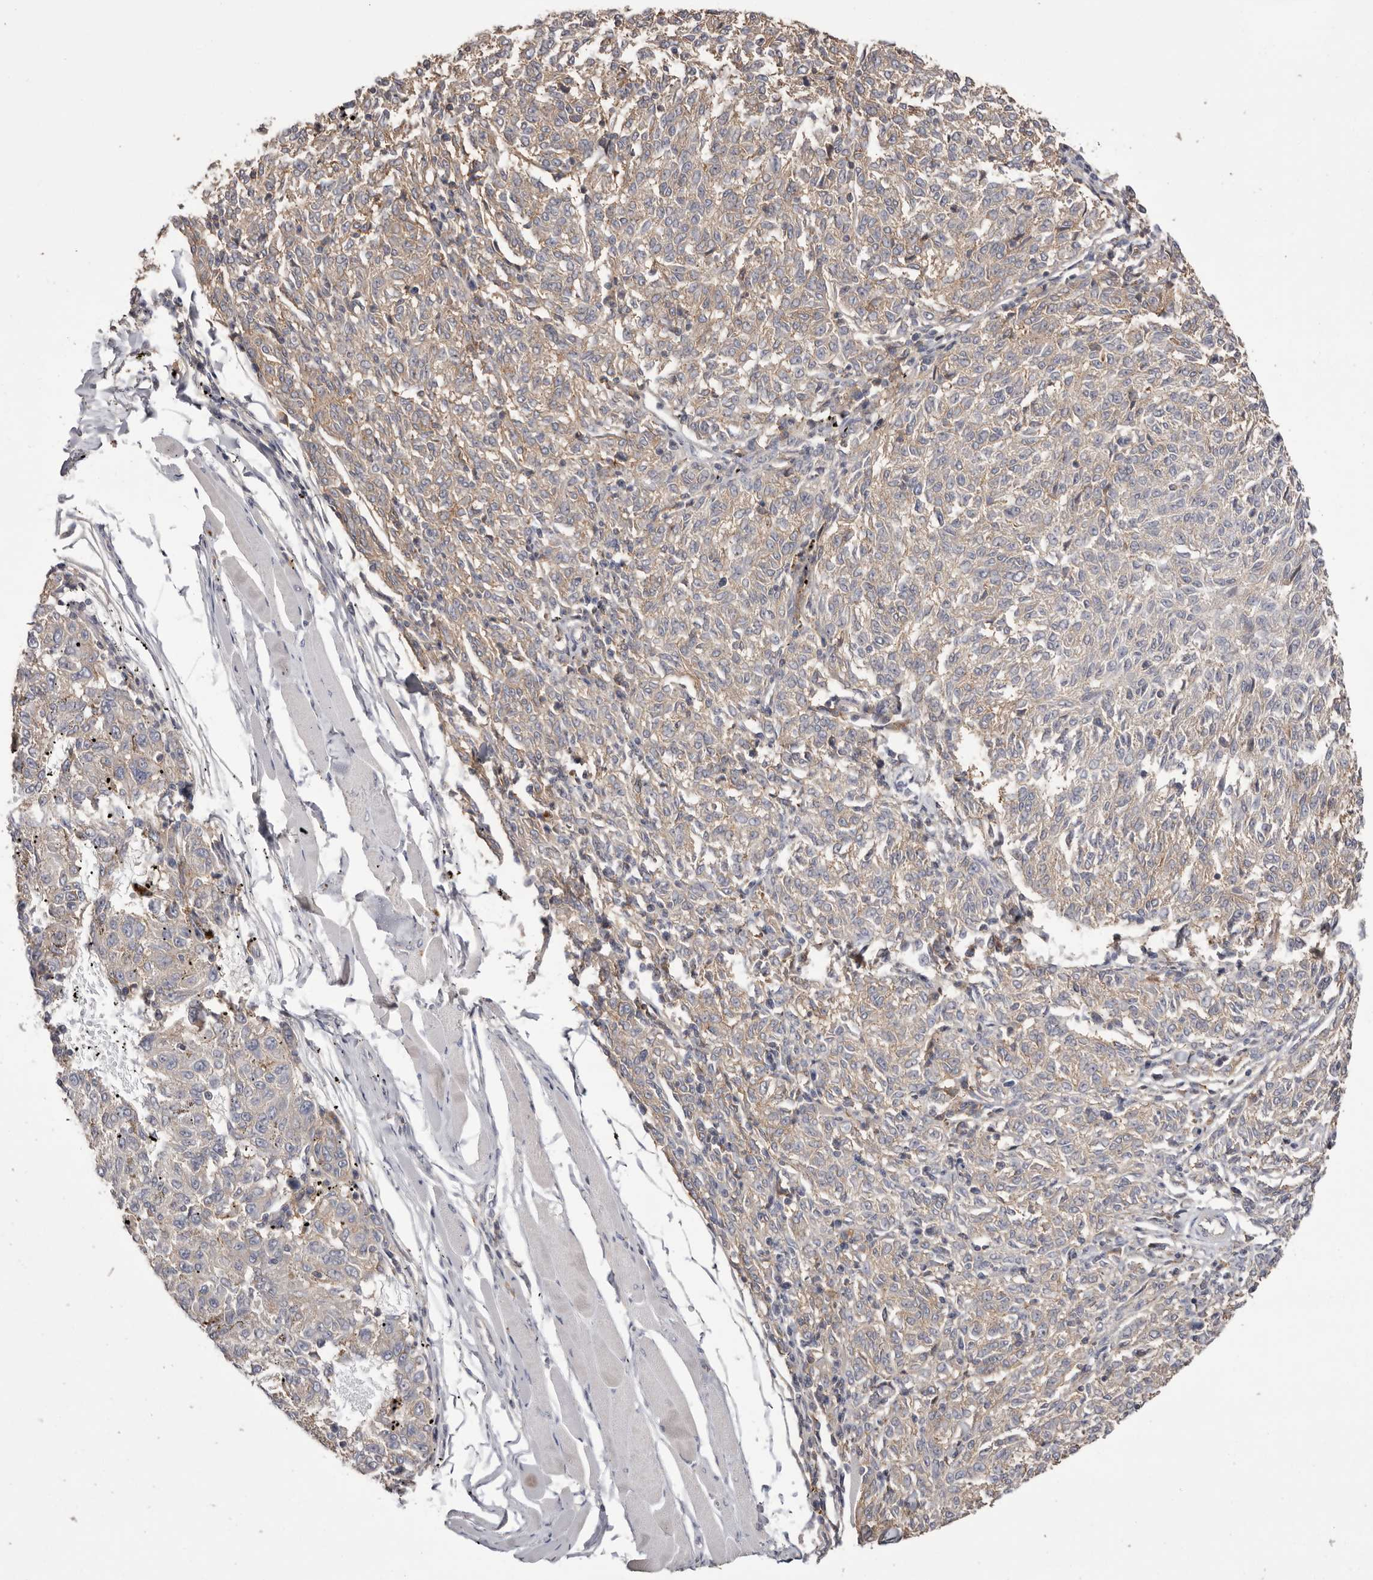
{"staining": {"intensity": "weak", "quantity": "25%-75%", "location": "cytoplasmic/membranous"}, "tissue": "melanoma", "cell_type": "Tumor cells", "image_type": "cancer", "snomed": [{"axis": "morphology", "description": "Malignant melanoma, NOS"}, {"axis": "topography", "description": "Skin"}], "caption": "Weak cytoplasmic/membranous expression for a protein is appreciated in about 25%-75% of tumor cells of melanoma using IHC.", "gene": "MMACHC", "patient": {"sex": "female", "age": 72}}